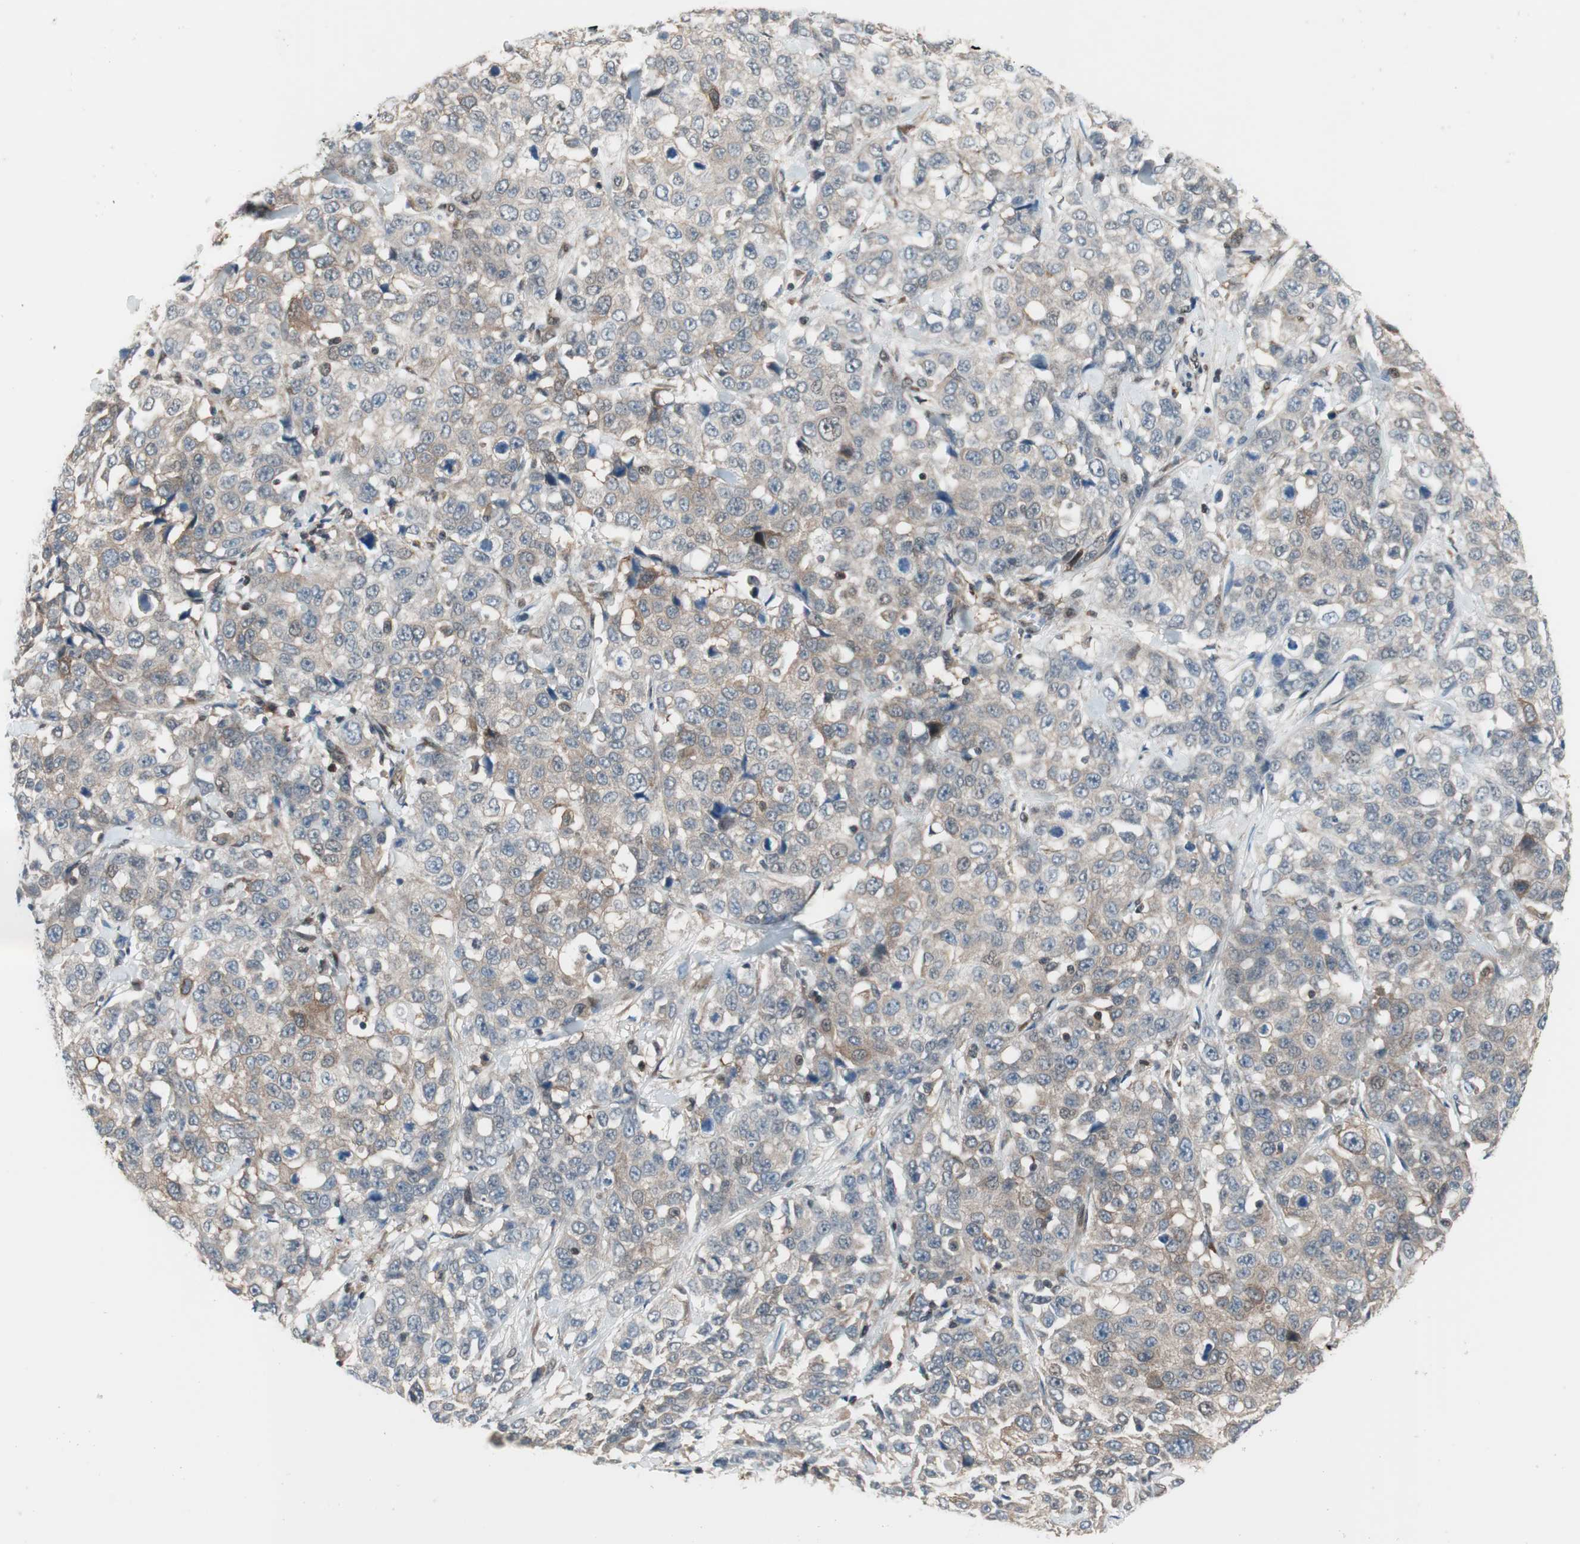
{"staining": {"intensity": "weak", "quantity": "25%-75%", "location": "cytoplasmic/membranous"}, "tissue": "stomach cancer", "cell_type": "Tumor cells", "image_type": "cancer", "snomed": [{"axis": "morphology", "description": "Normal tissue, NOS"}, {"axis": "morphology", "description": "Adenocarcinoma, NOS"}, {"axis": "topography", "description": "Stomach"}], "caption": "This is a micrograph of immunohistochemistry (IHC) staining of stomach cancer (adenocarcinoma), which shows weak expression in the cytoplasmic/membranous of tumor cells.", "gene": "ZNF512B", "patient": {"sex": "male", "age": 48}}